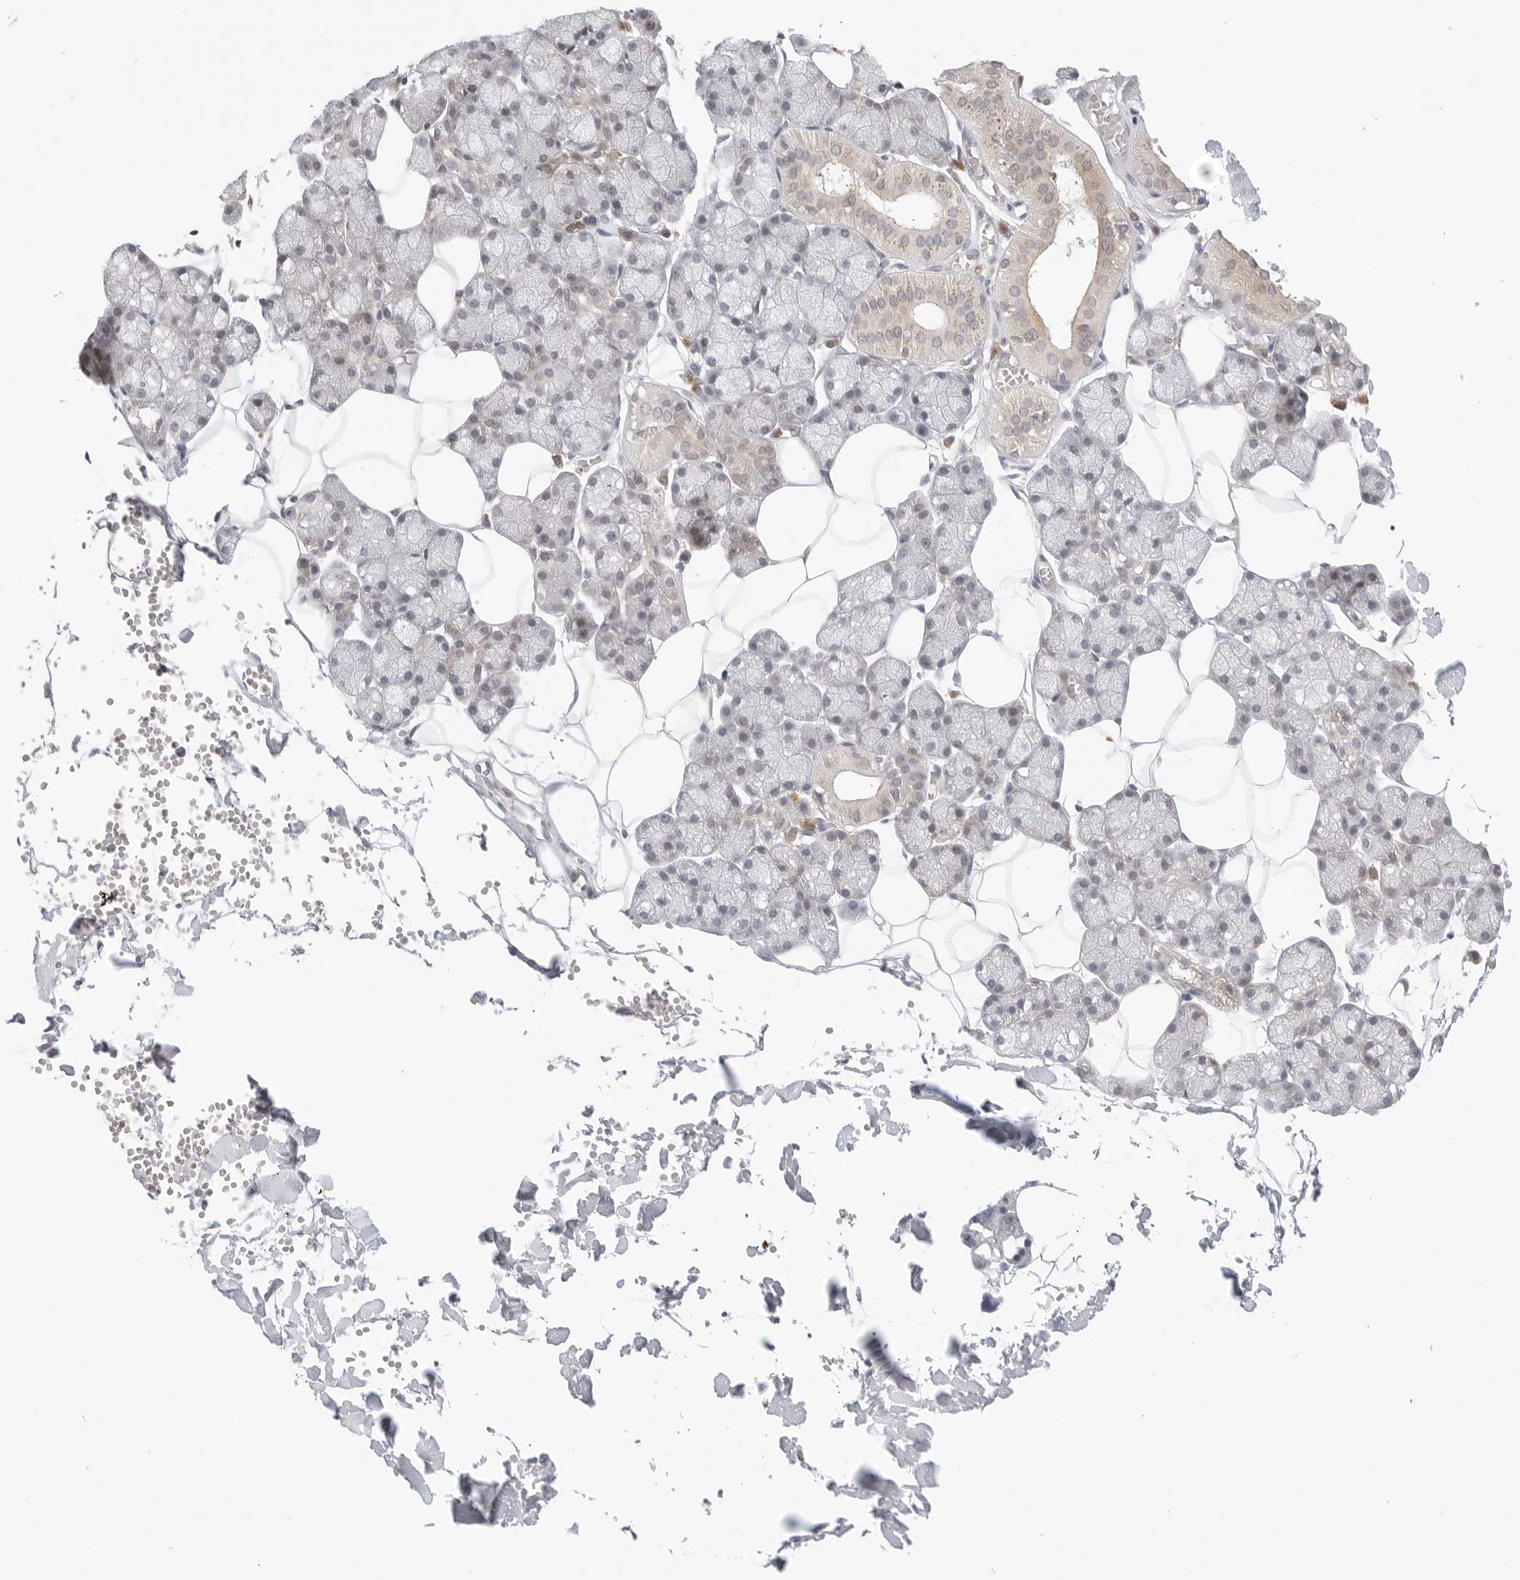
{"staining": {"intensity": "weak", "quantity": "25%-75%", "location": "cytoplasmic/membranous"}, "tissue": "salivary gland", "cell_type": "Glandular cells", "image_type": "normal", "snomed": [{"axis": "morphology", "description": "Normal tissue, NOS"}, {"axis": "topography", "description": "Salivary gland"}], "caption": "Immunohistochemical staining of normal human salivary gland exhibits weak cytoplasmic/membranous protein positivity in approximately 25%-75% of glandular cells. Nuclei are stained in blue.", "gene": "TCP1", "patient": {"sex": "male", "age": 62}}